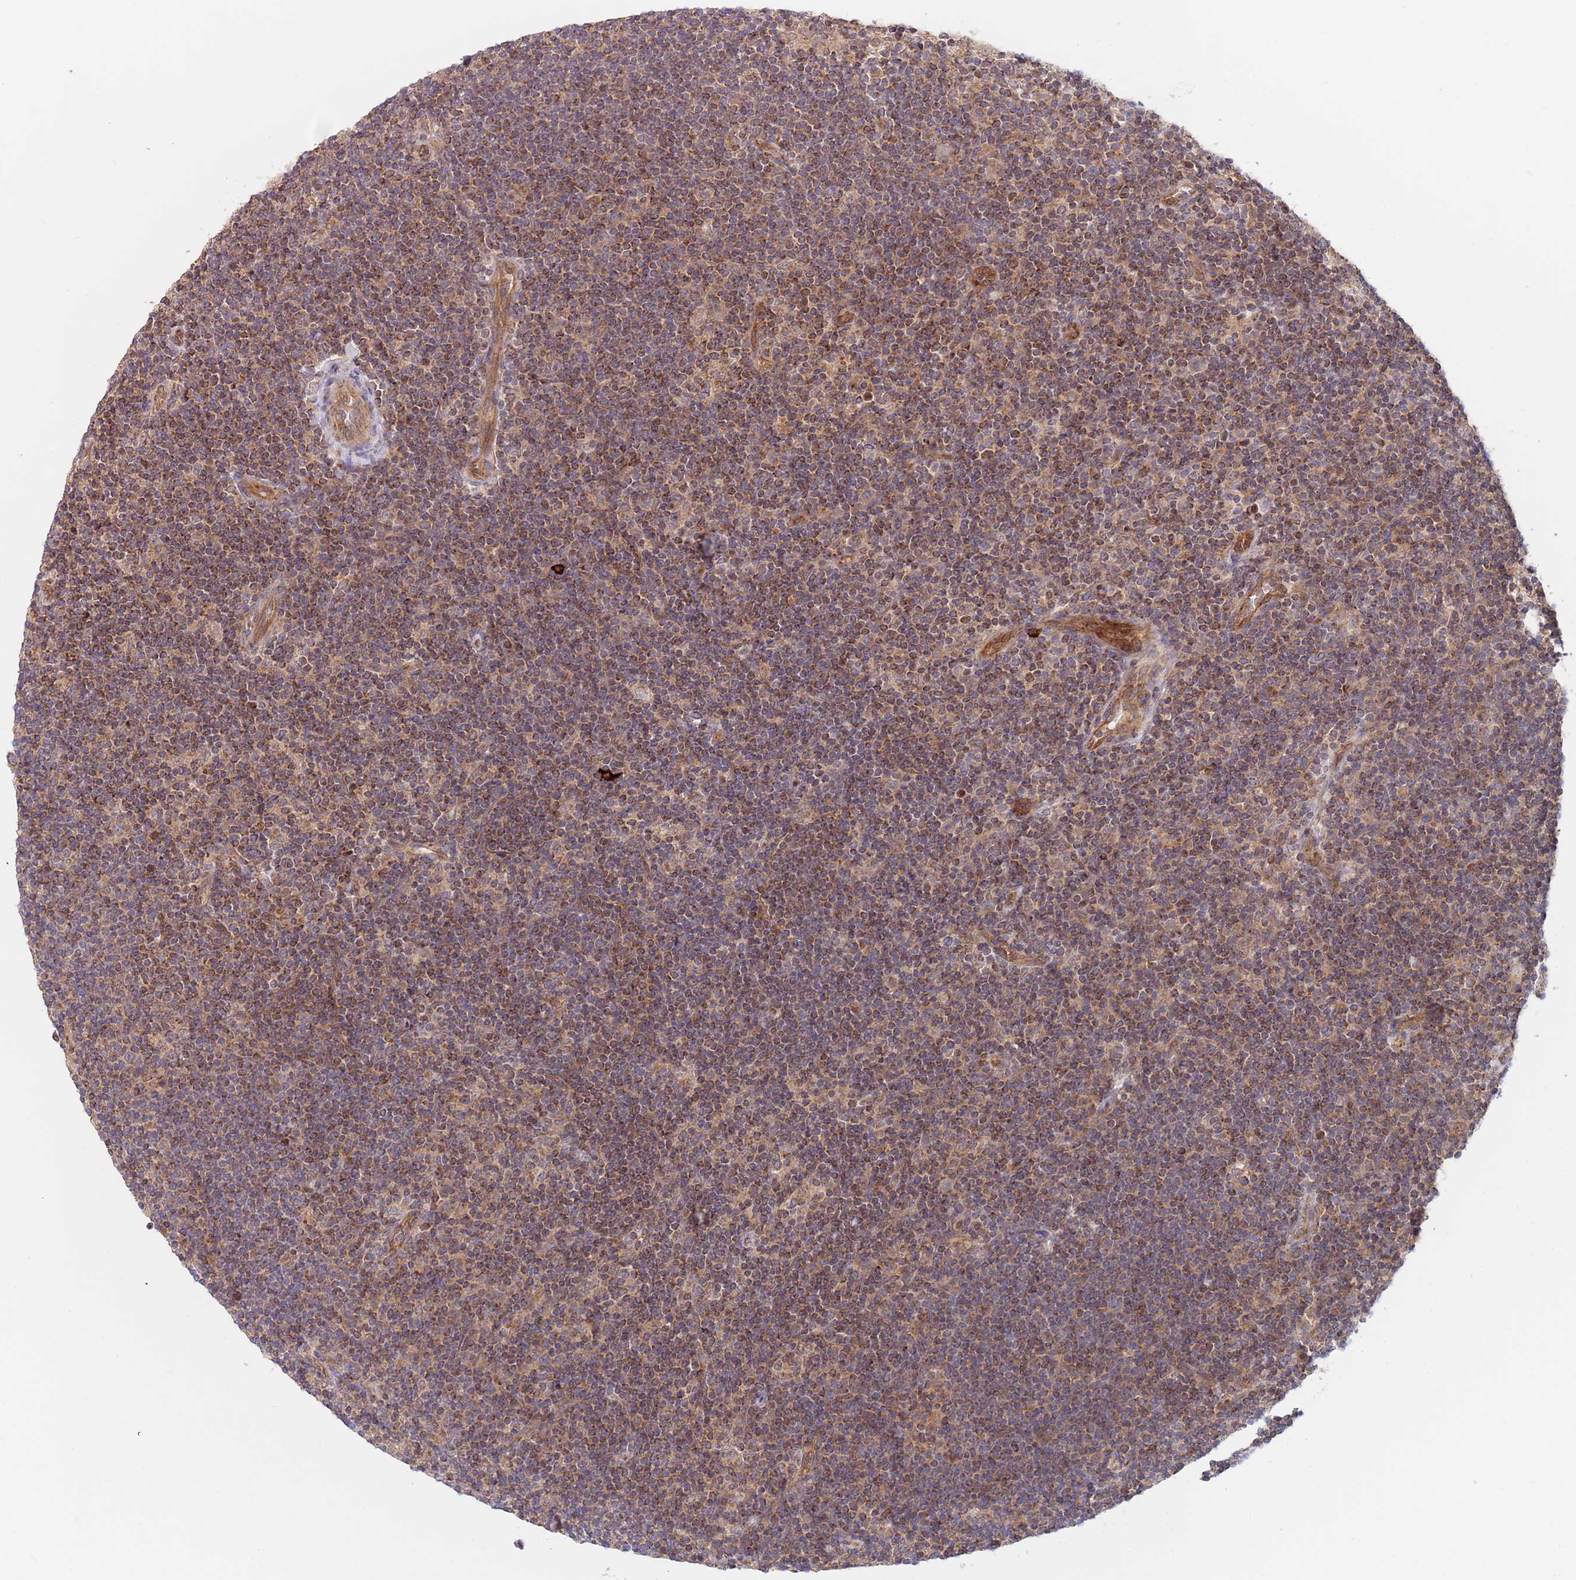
{"staining": {"intensity": "weak", "quantity": ">75%", "location": "cytoplasmic/membranous"}, "tissue": "lymphoma", "cell_type": "Tumor cells", "image_type": "cancer", "snomed": [{"axis": "morphology", "description": "Hodgkin's disease, NOS"}, {"axis": "topography", "description": "Lymph node"}], "caption": "Protein expression analysis of lymphoma reveals weak cytoplasmic/membranous expression in about >75% of tumor cells.", "gene": "GUK1", "patient": {"sex": "female", "age": 57}}